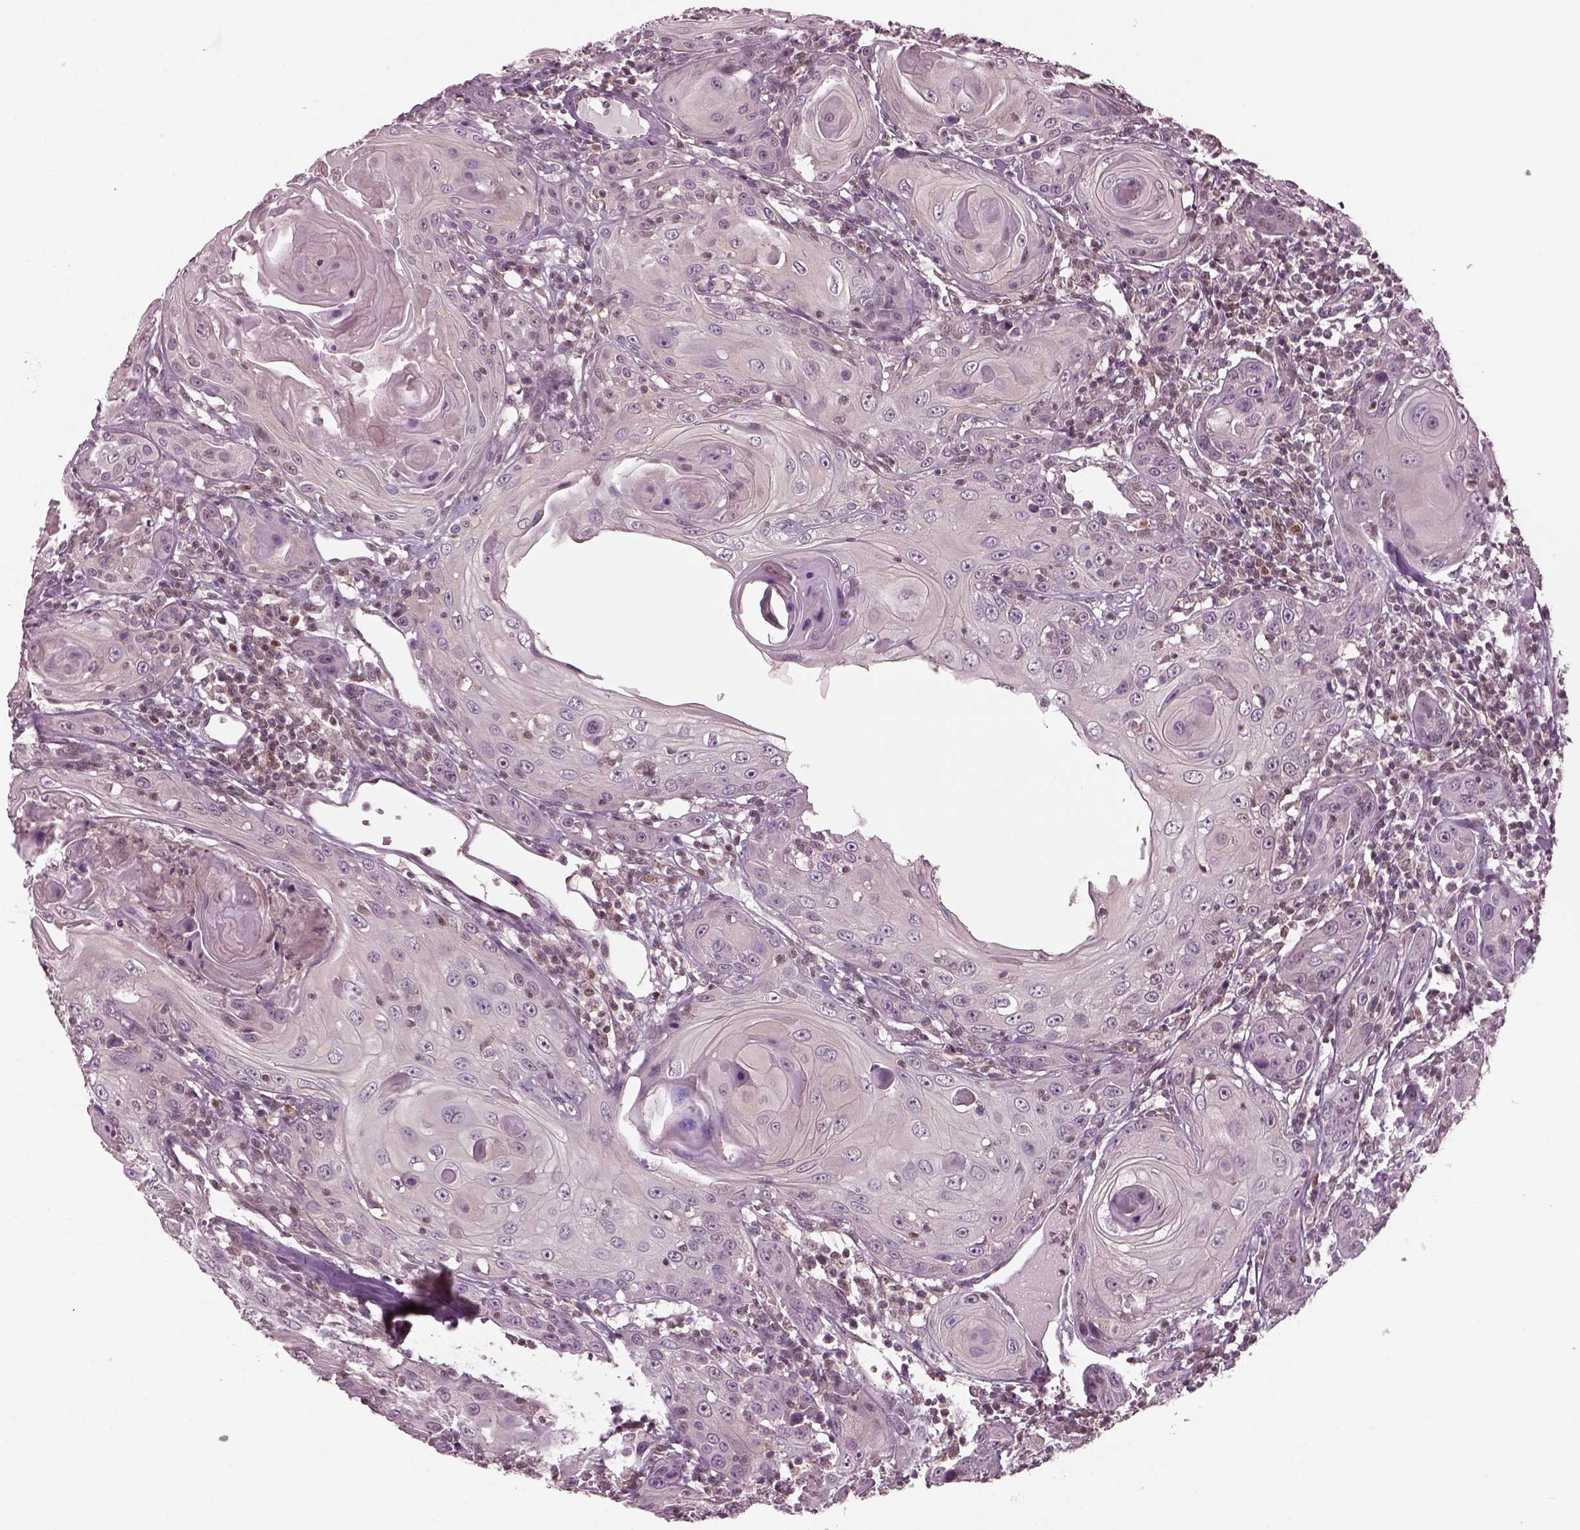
{"staining": {"intensity": "negative", "quantity": "none", "location": "none"}, "tissue": "head and neck cancer", "cell_type": "Tumor cells", "image_type": "cancer", "snomed": [{"axis": "morphology", "description": "Squamous cell carcinoma, NOS"}, {"axis": "topography", "description": "Head-Neck"}], "caption": "This histopathology image is of squamous cell carcinoma (head and neck) stained with IHC to label a protein in brown with the nuclei are counter-stained blue. There is no expression in tumor cells.", "gene": "SRI", "patient": {"sex": "female", "age": 80}}